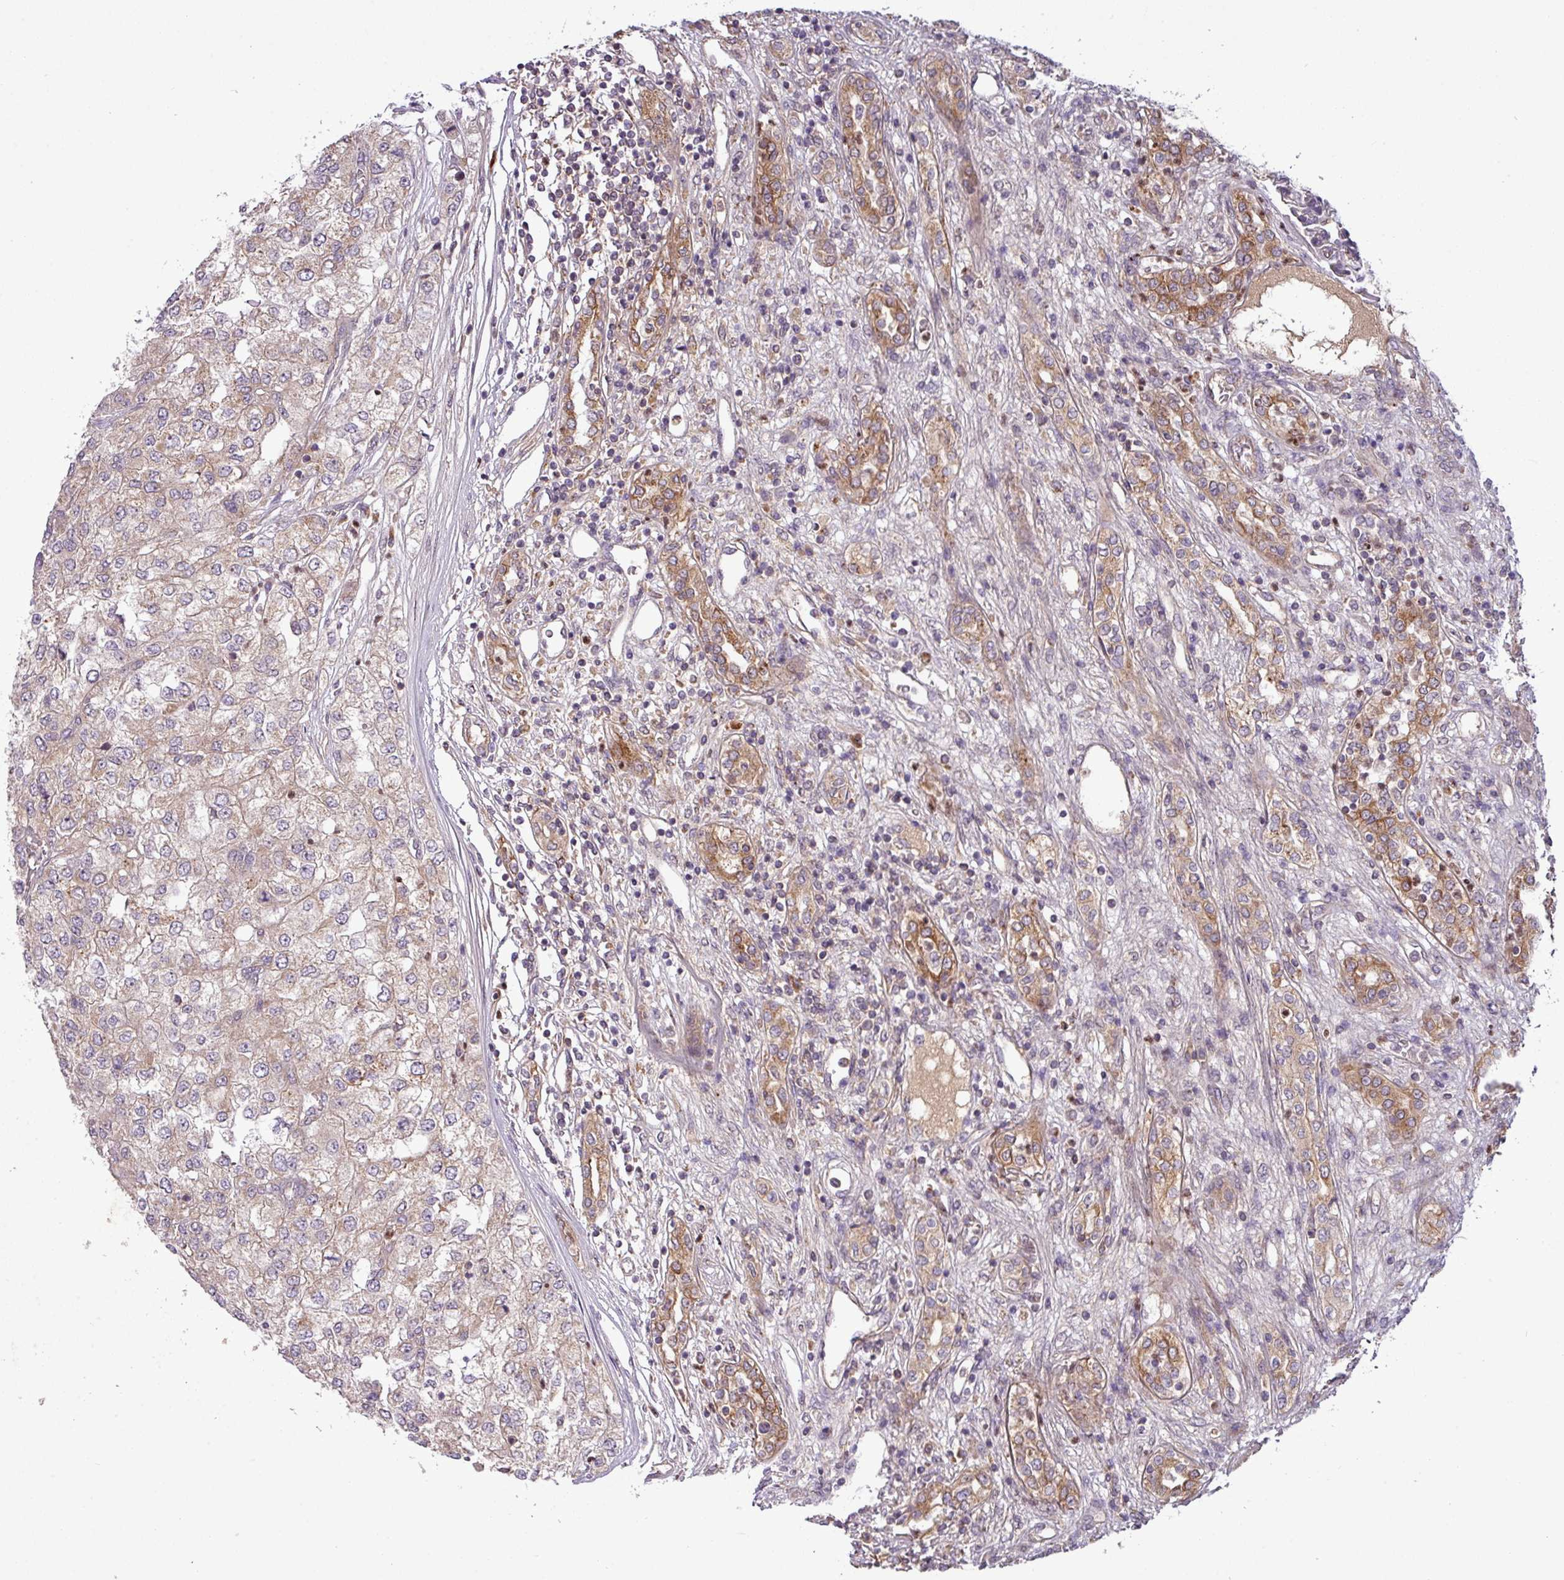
{"staining": {"intensity": "weak", "quantity": "25%-75%", "location": "cytoplasmic/membranous"}, "tissue": "renal cancer", "cell_type": "Tumor cells", "image_type": "cancer", "snomed": [{"axis": "morphology", "description": "Adenocarcinoma, NOS"}, {"axis": "topography", "description": "Kidney"}], "caption": "Renal cancer (adenocarcinoma) was stained to show a protein in brown. There is low levels of weak cytoplasmic/membranous expression in about 25%-75% of tumor cells. The staining is performed using DAB brown chromogen to label protein expression. The nuclei are counter-stained blue using hematoxylin.", "gene": "PAPLN", "patient": {"sex": "female", "age": 54}}